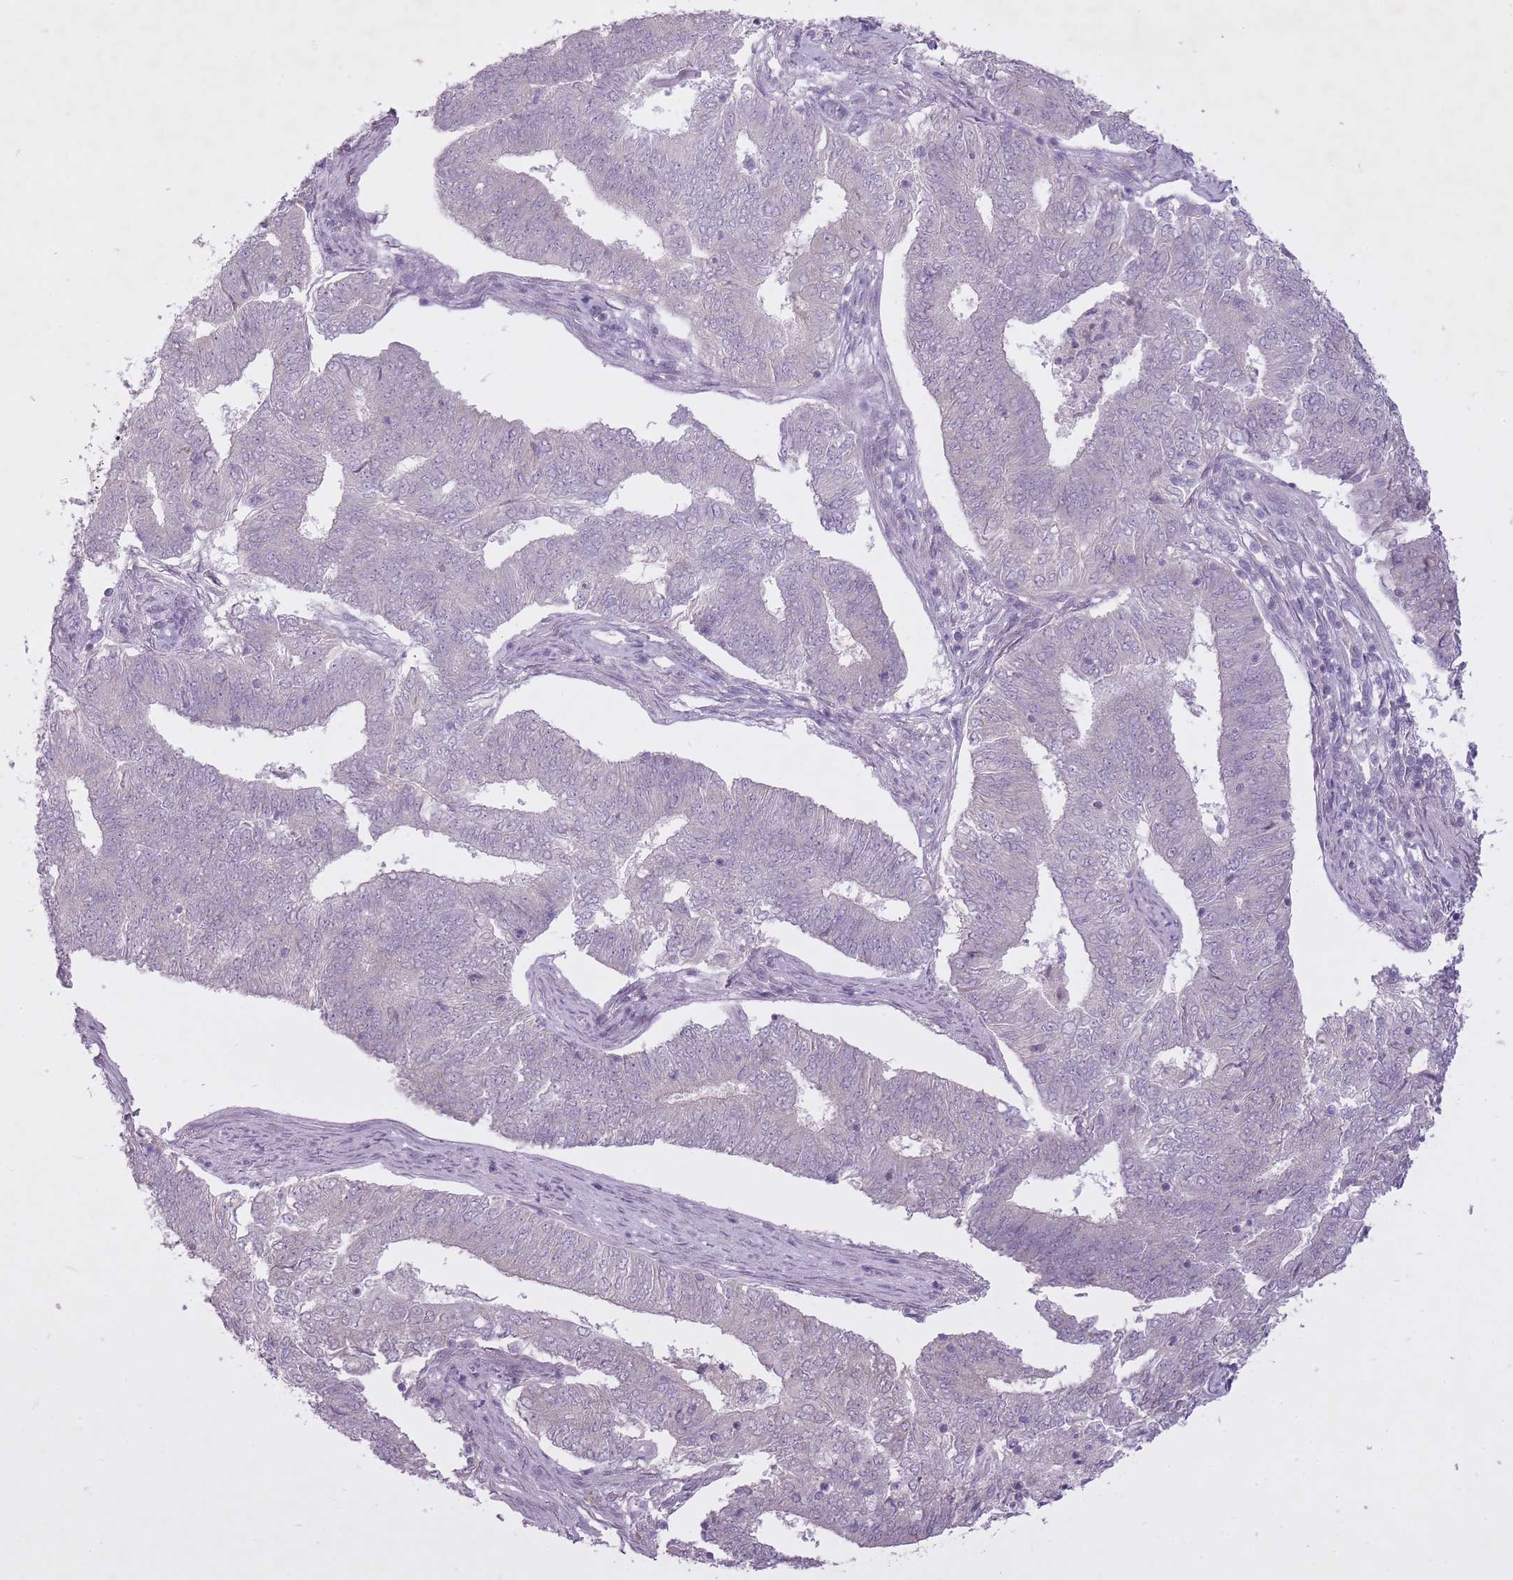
{"staining": {"intensity": "negative", "quantity": "none", "location": "none"}, "tissue": "endometrial cancer", "cell_type": "Tumor cells", "image_type": "cancer", "snomed": [{"axis": "morphology", "description": "Adenocarcinoma, NOS"}, {"axis": "topography", "description": "Endometrium"}], "caption": "Micrograph shows no significant protein positivity in tumor cells of endometrial cancer. (DAB immunohistochemistry, high magnification).", "gene": "FAM43B", "patient": {"sex": "female", "age": 62}}